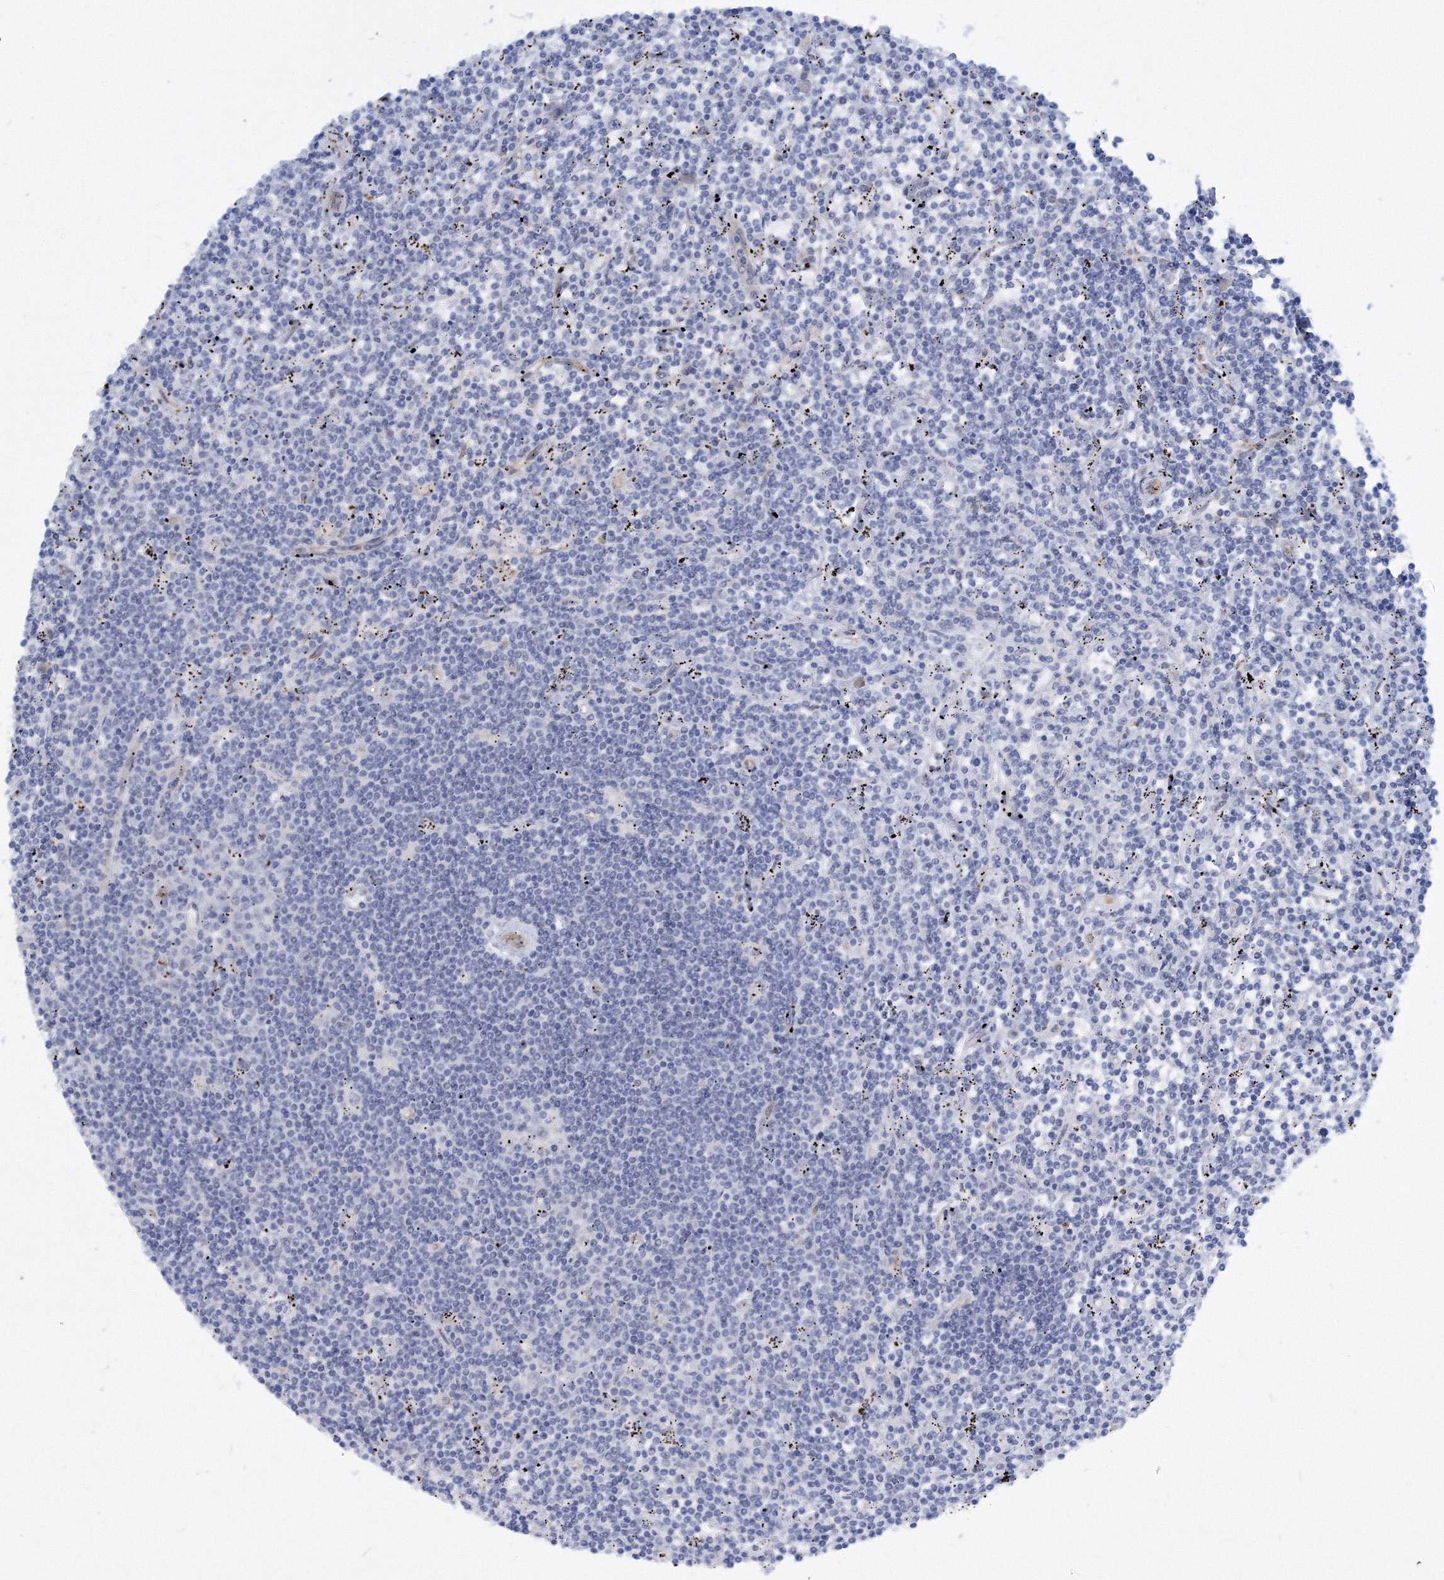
{"staining": {"intensity": "negative", "quantity": "none", "location": "none"}, "tissue": "lymphoma", "cell_type": "Tumor cells", "image_type": "cancer", "snomed": [{"axis": "morphology", "description": "Malignant lymphoma, non-Hodgkin's type, Low grade"}, {"axis": "topography", "description": "Spleen"}], "caption": "Human lymphoma stained for a protein using IHC displays no expression in tumor cells.", "gene": "TANC1", "patient": {"sex": "male", "age": 76}}